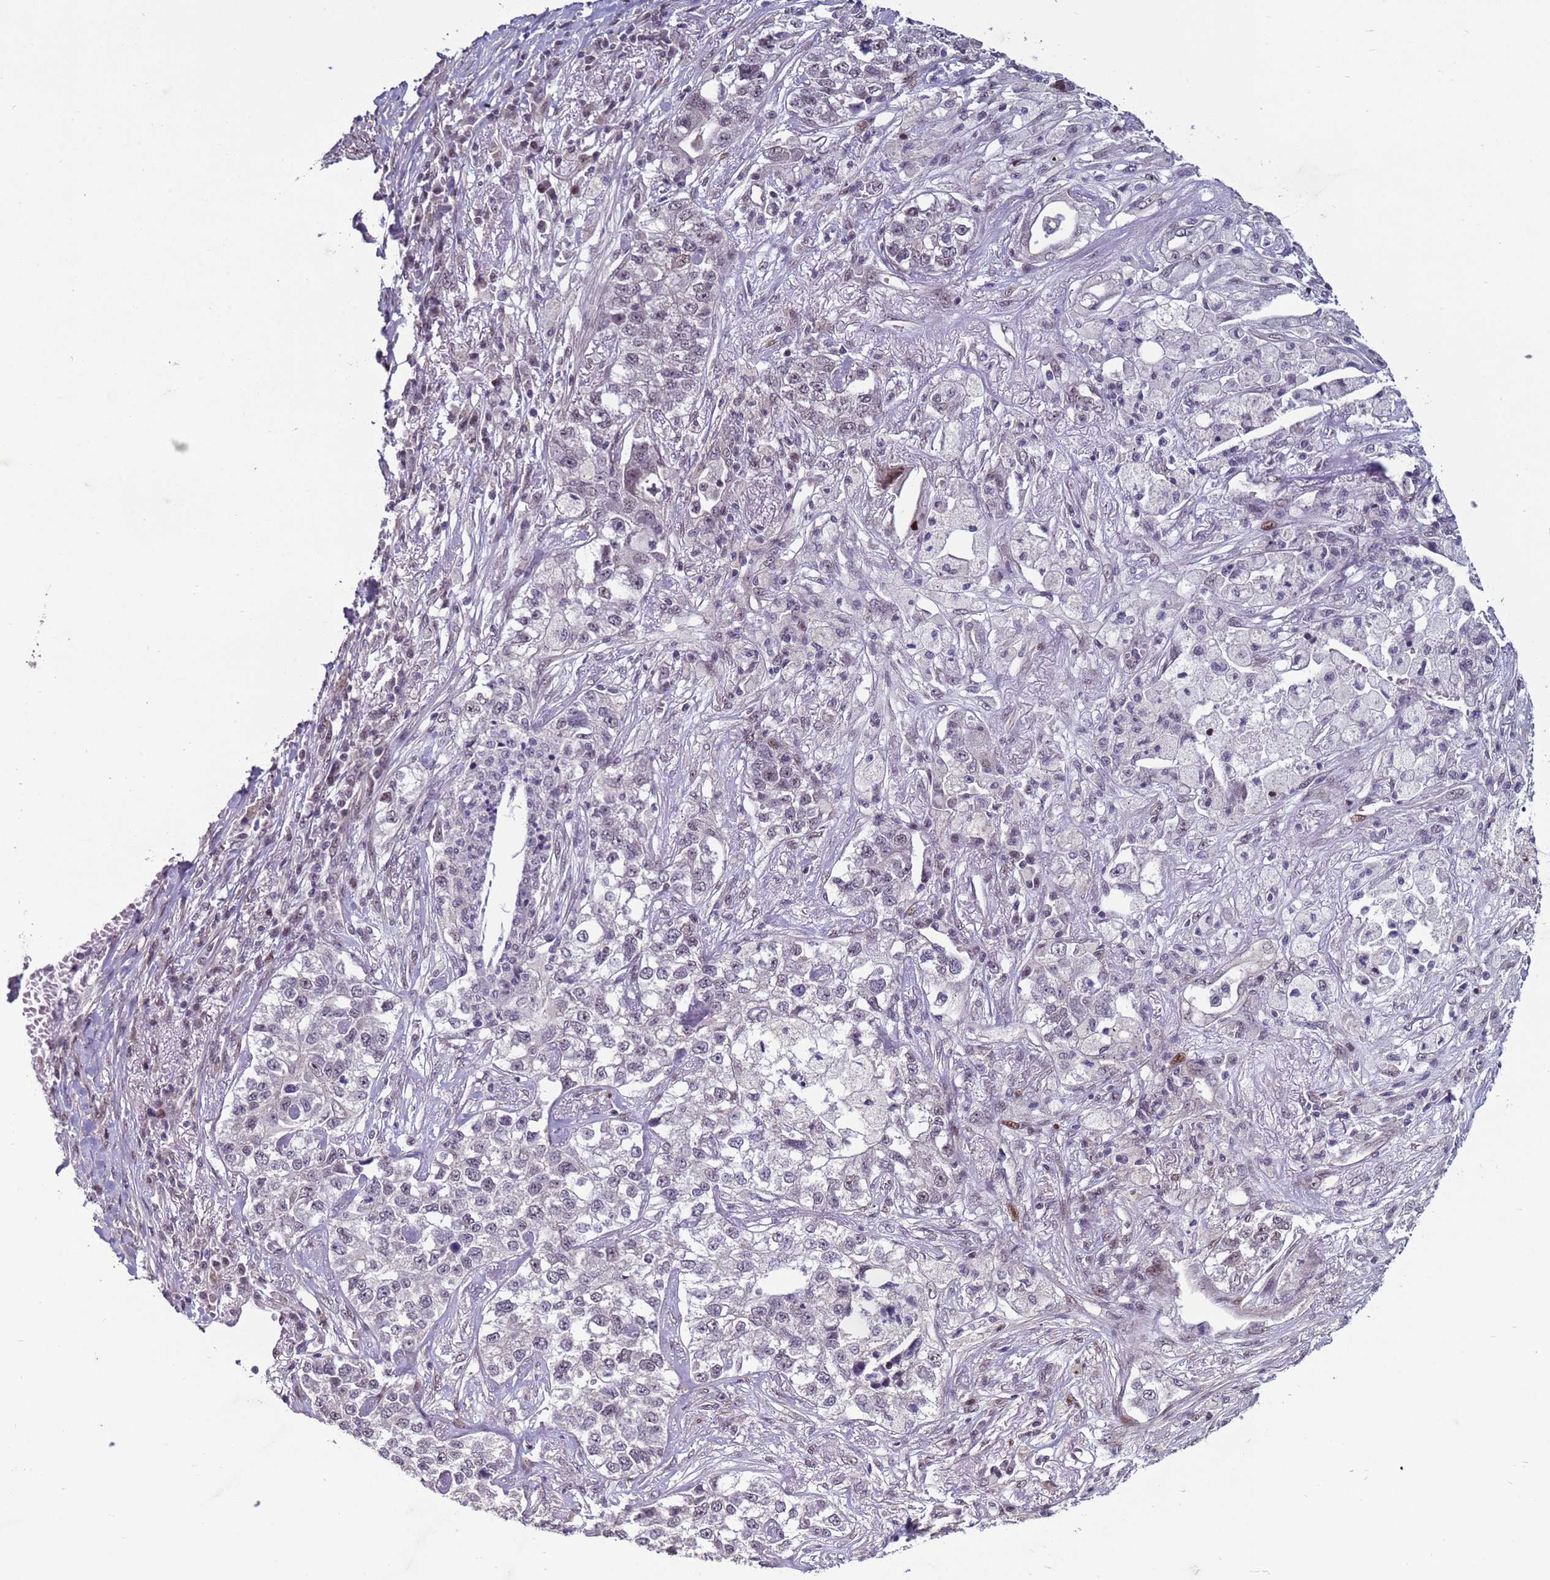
{"staining": {"intensity": "negative", "quantity": "none", "location": "none"}, "tissue": "lung cancer", "cell_type": "Tumor cells", "image_type": "cancer", "snomed": [{"axis": "morphology", "description": "Adenocarcinoma, NOS"}, {"axis": "topography", "description": "Lung"}], "caption": "Tumor cells show no significant protein staining in lung cancer (adenocarcinoma).", "gene": "SHC3", "patient": {"sex": "male", "age": 49}}